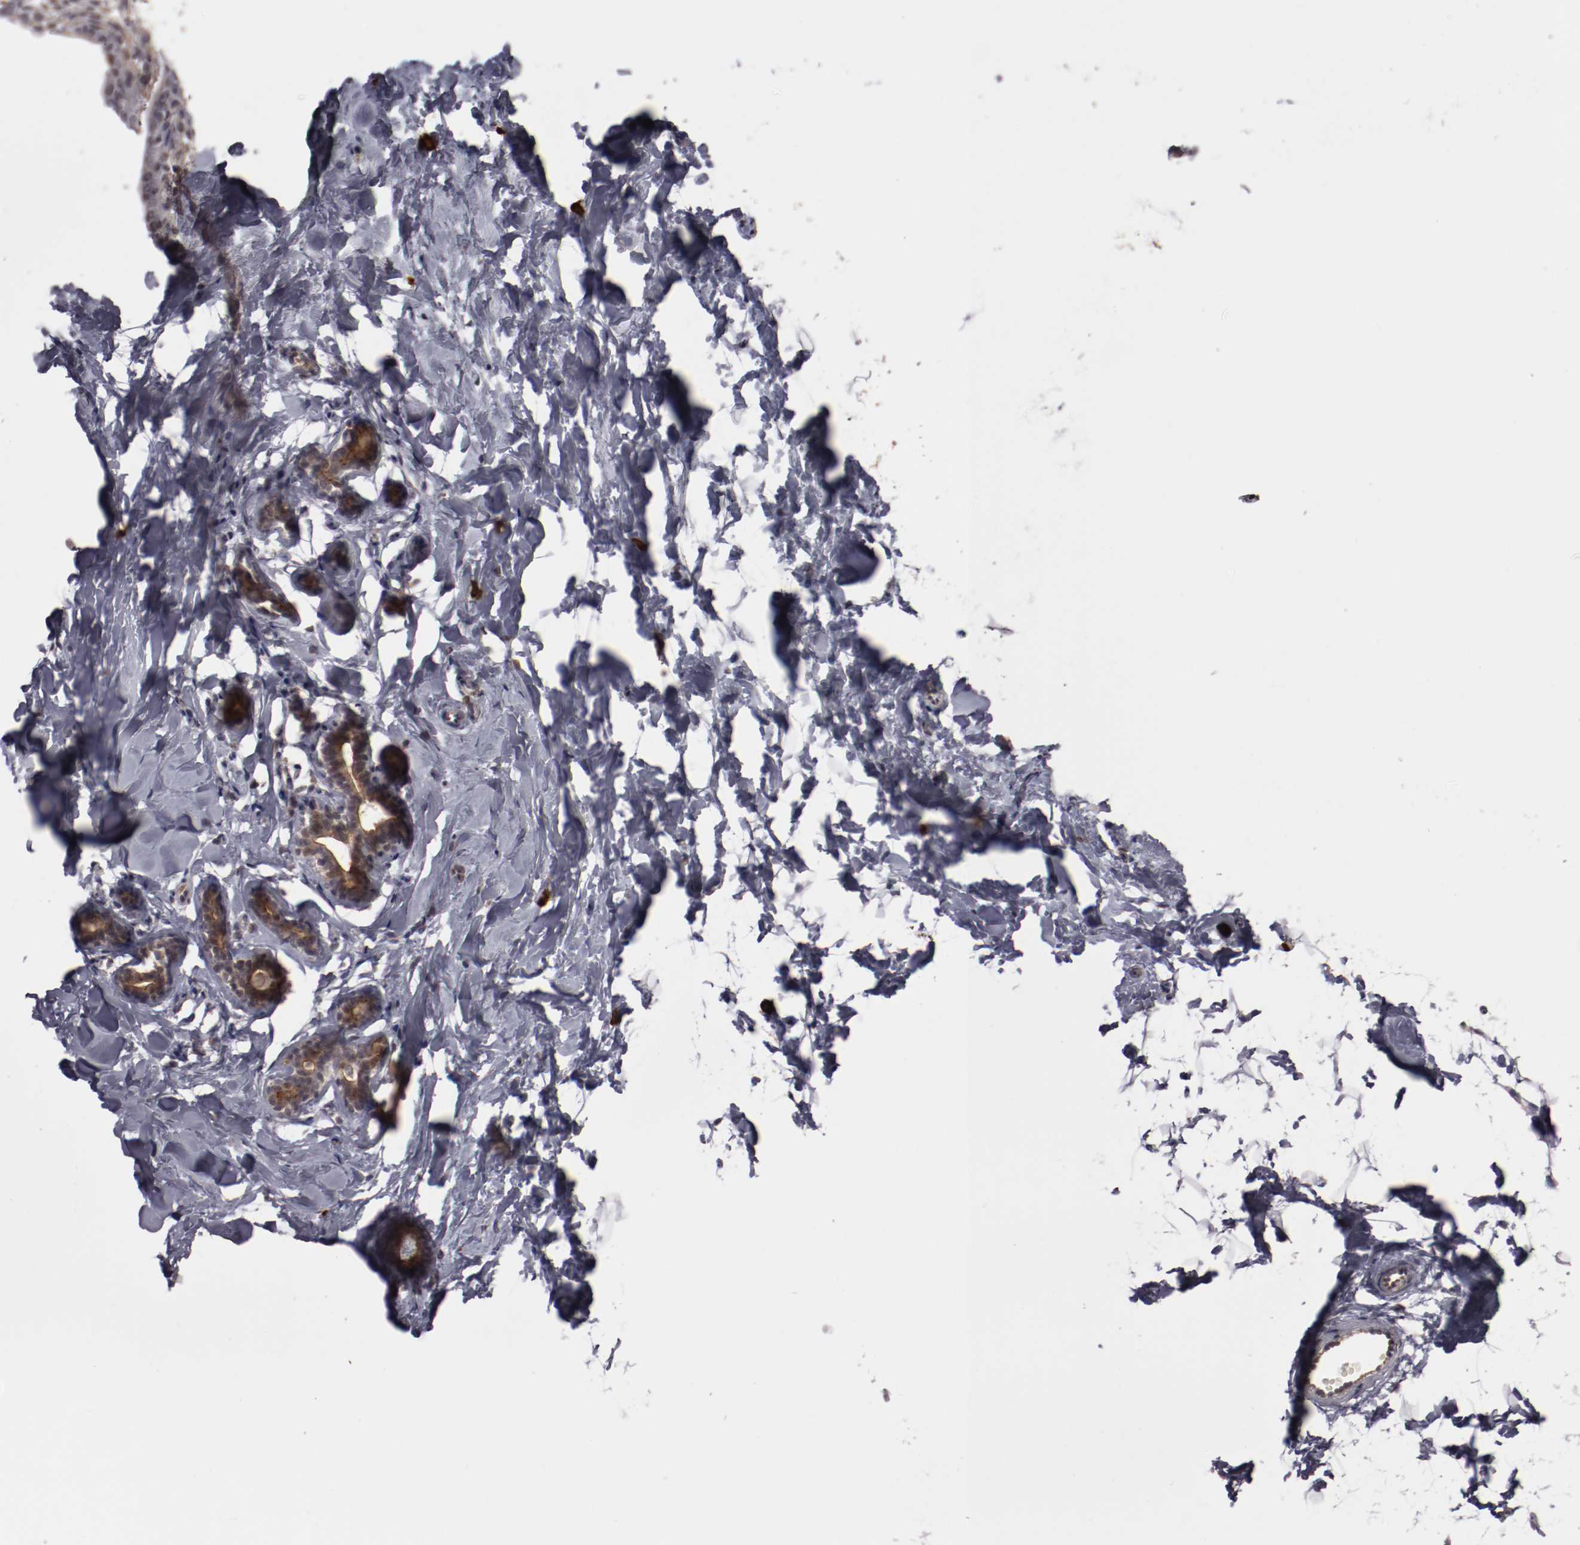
{"staining": {"intensity": "negative", "quantity": "none", "location": "none"}, "tissue": "breast", "cell_type": "Adipocytes", "image_type": "normal", "snomed": [{"axis": "morphology", "description": "Normal tissue, NOS"}, {"axis": "topography", "description": "Breast"}], "caption": "This is an immunohistochemistry photomicrograph of benign breast. There is no positivity in adipocytes.", "gene": "STX3", "patient": {"sex": "female", "age": 23}}